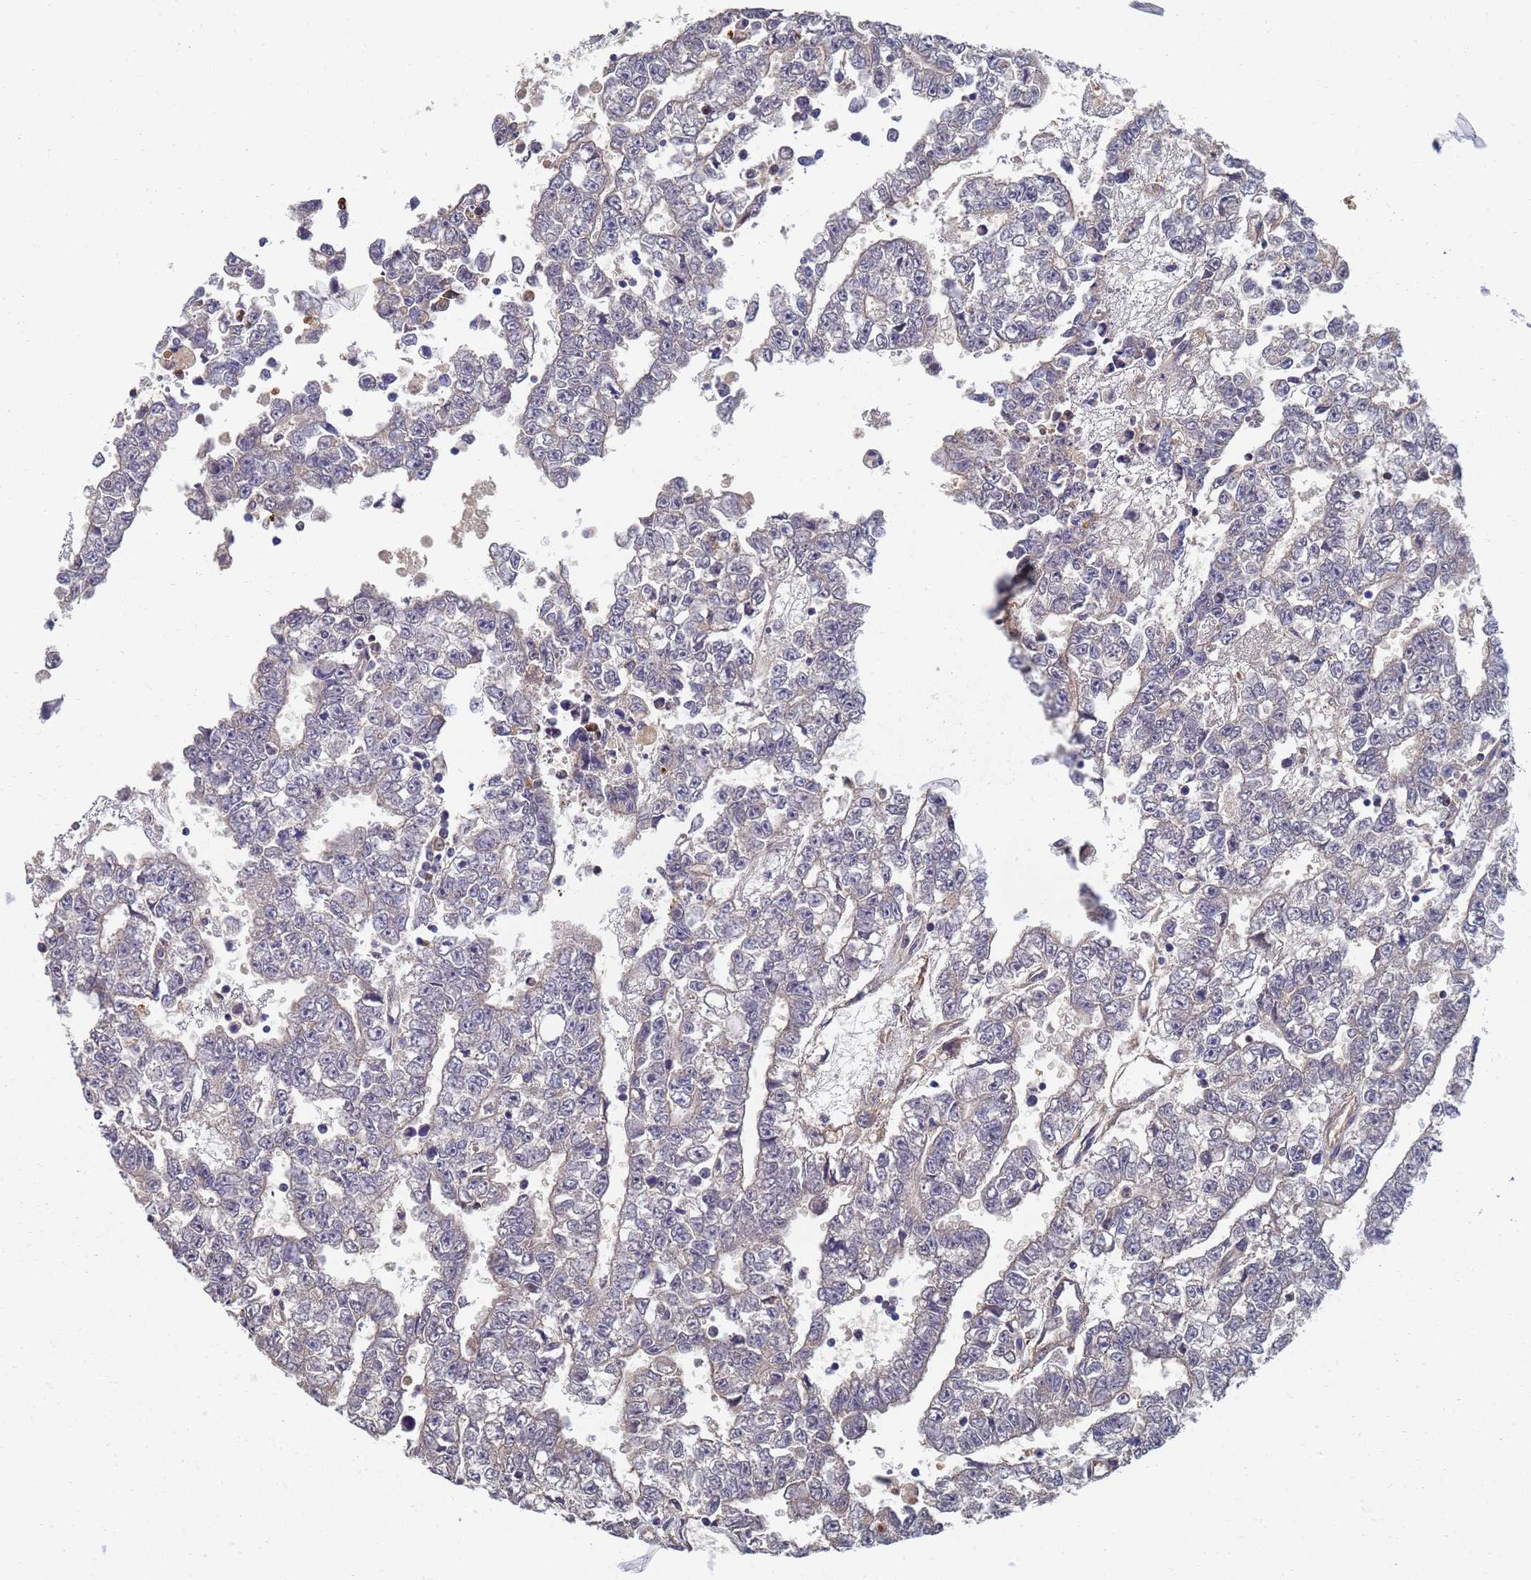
{"staining": {"intensity": "negative", "quantity": "none", "location": "none"}, "tissue": "testis cancer", "cell_type": "Tumor cells", "image_type": "cancer", "snomed": [{"axis": "morphology", "description": "Carcinoma, Embryonal, NOS"}, {"axis": "topography", "description": "Testis"}], "caption": "Immunohistochemical staining of human testis cancer exhibits no significant staining in tumor cells. Brightfield microscopy of immunohistochemistry (IHC) stained with DAB (3,3'-diaminobenzidine) (brown) and hematoxylin (blue), captured at high magnification.", "gene": "LBX2", "patient": {"sex": "male", "age": 25}}